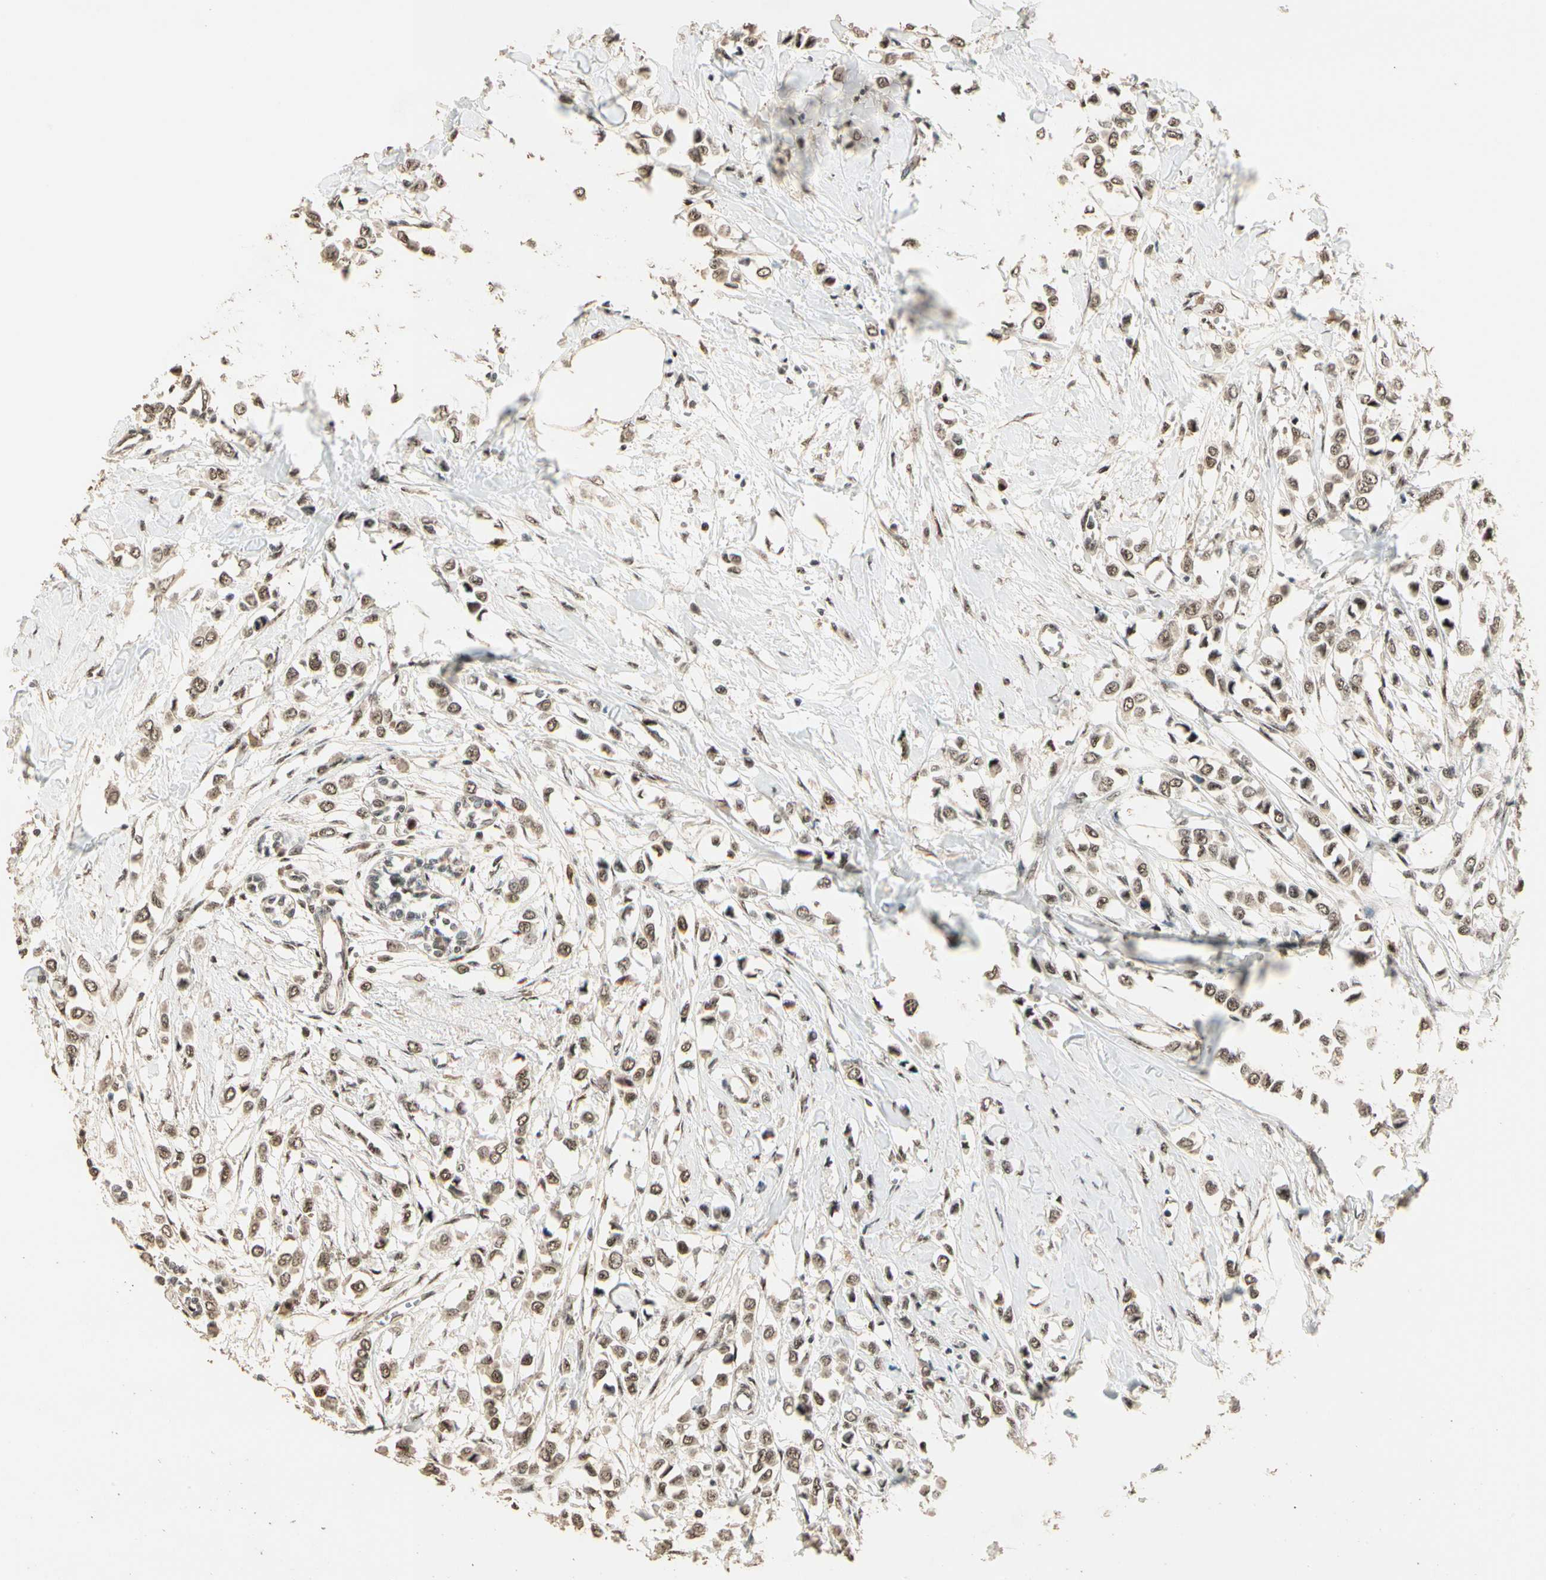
{"staining": {"intensity": "moderate", "quantity": ">75%", "location": "cytoplasmic/membranous,nuclear"}, "tissue": "breast cancer", "cell_type": "Tumor cells", "image_type": "cancer", "snomed": [{"axis": "morphology", "description": "Lobular carcinoma"}, {"axis": "topography", "description": "Breast"}], "caption": "Human breast cancer stained with a brown dye shows moderate cytoplasmic/membranous and nuclear positive positivity in approximately >75% of tumor cells.", "gene": "RBM25", "patient": {"sex": "female", "age": 51}}